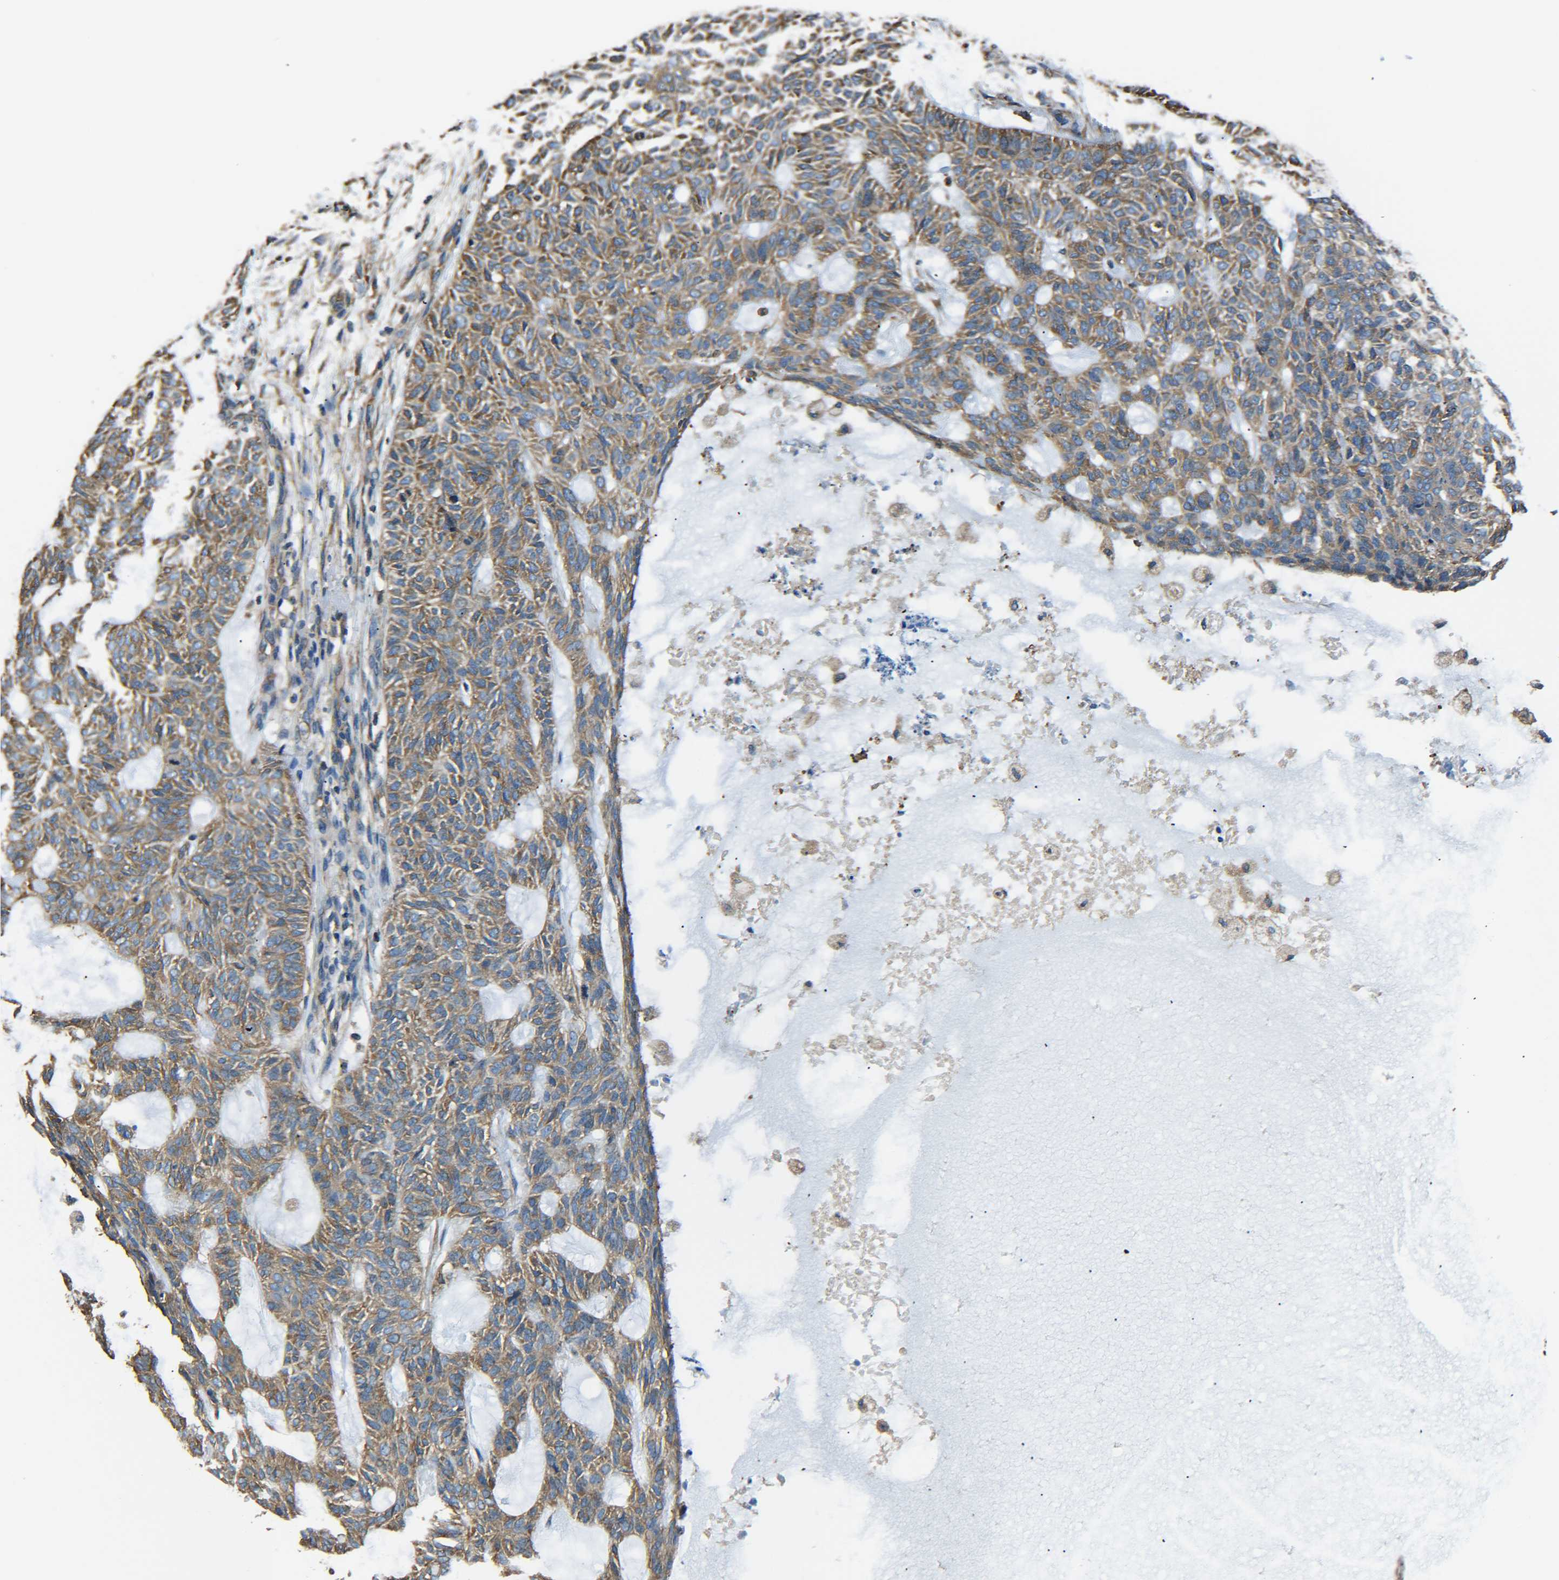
{"staining": {"intensity": "moderate", "quantity": ">75%", "location": "cytoplasmic/membranous"}, "tissue": "skin cancer", "cell_type": "Tumor cells", "image_type": "cancer", "snomed": [{"axis": "morphology", "description": "Basal cell carcinoma"}, {"axis": "topography", "description": "Skin"}], "caption": "A medium amount of moderate cytoplasmic/membranous expression is present in about >75% of tumor cells in basal cell carcinoma (skin) tissue. (DAB (3,3'-diaminobenzidine) = brown stain, brightfield microscopy at high magnification).", "gene": "TUBB", "patient": {"sex": "male", "age": 87}}